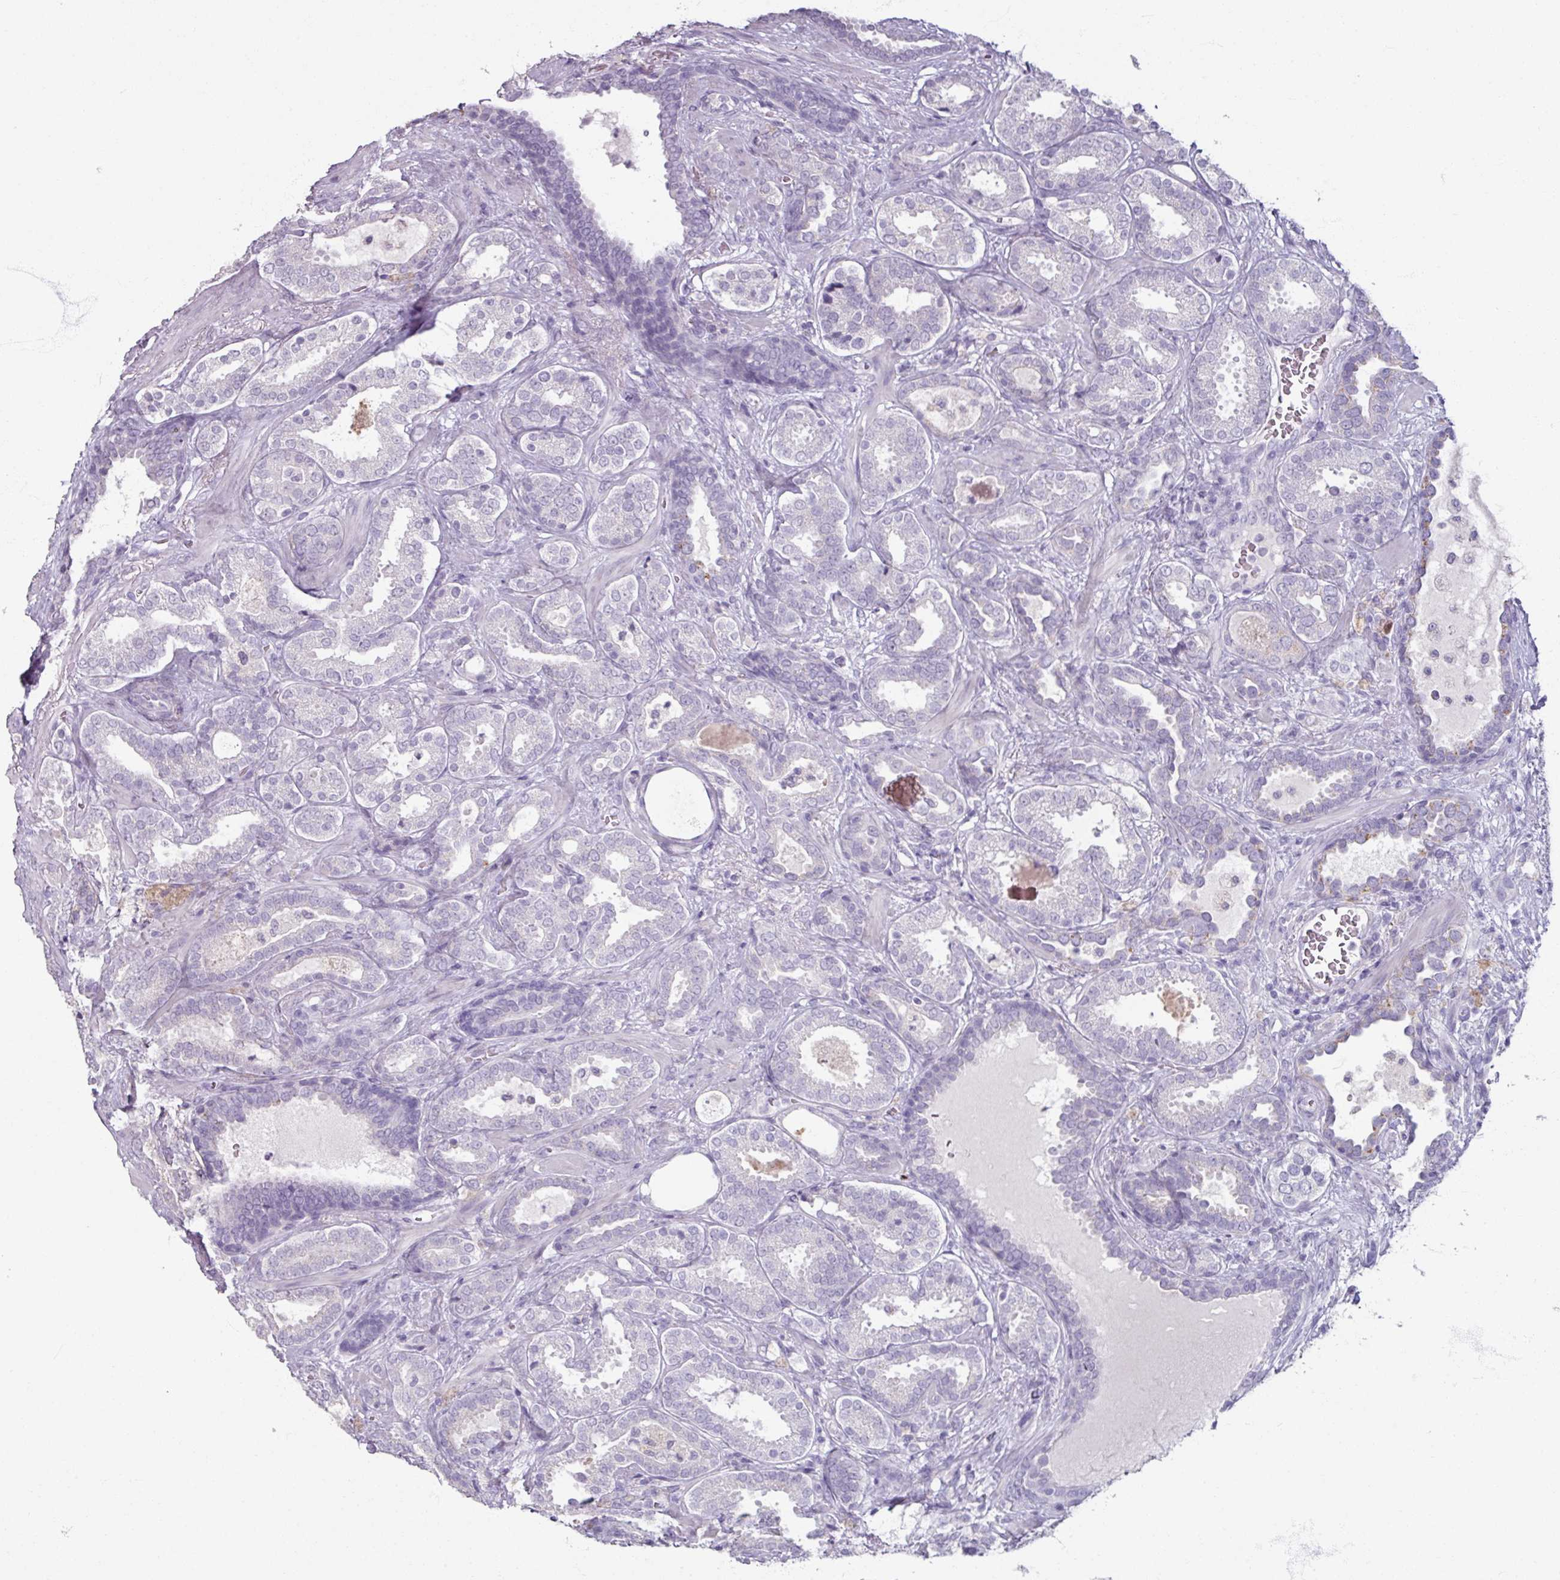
{"staining": {"intensity": "negative", "quantity": "none", "location": "none"}, "tissue": "prostate cancer", "cell_type": "Tumor cells", "image_type": "cancer", "snomed": [{"axis": "morphology", "description": "Adenocarcinoma, High grade"}, {"axis": "topography", "description": "Prostate"}], "caption": "Prostate cancer (adenocarcinoma (high-grade)) was stained to show a protein in brown. There is no significant expression in tumor cells. (Stains: DAB immunohistochemistry with hematoxylin counter stain, Microscopy: brightfield microscopy at high magnification).", "gene": "SLC27A5", "patient": {"sex": "male", "age": 65}}